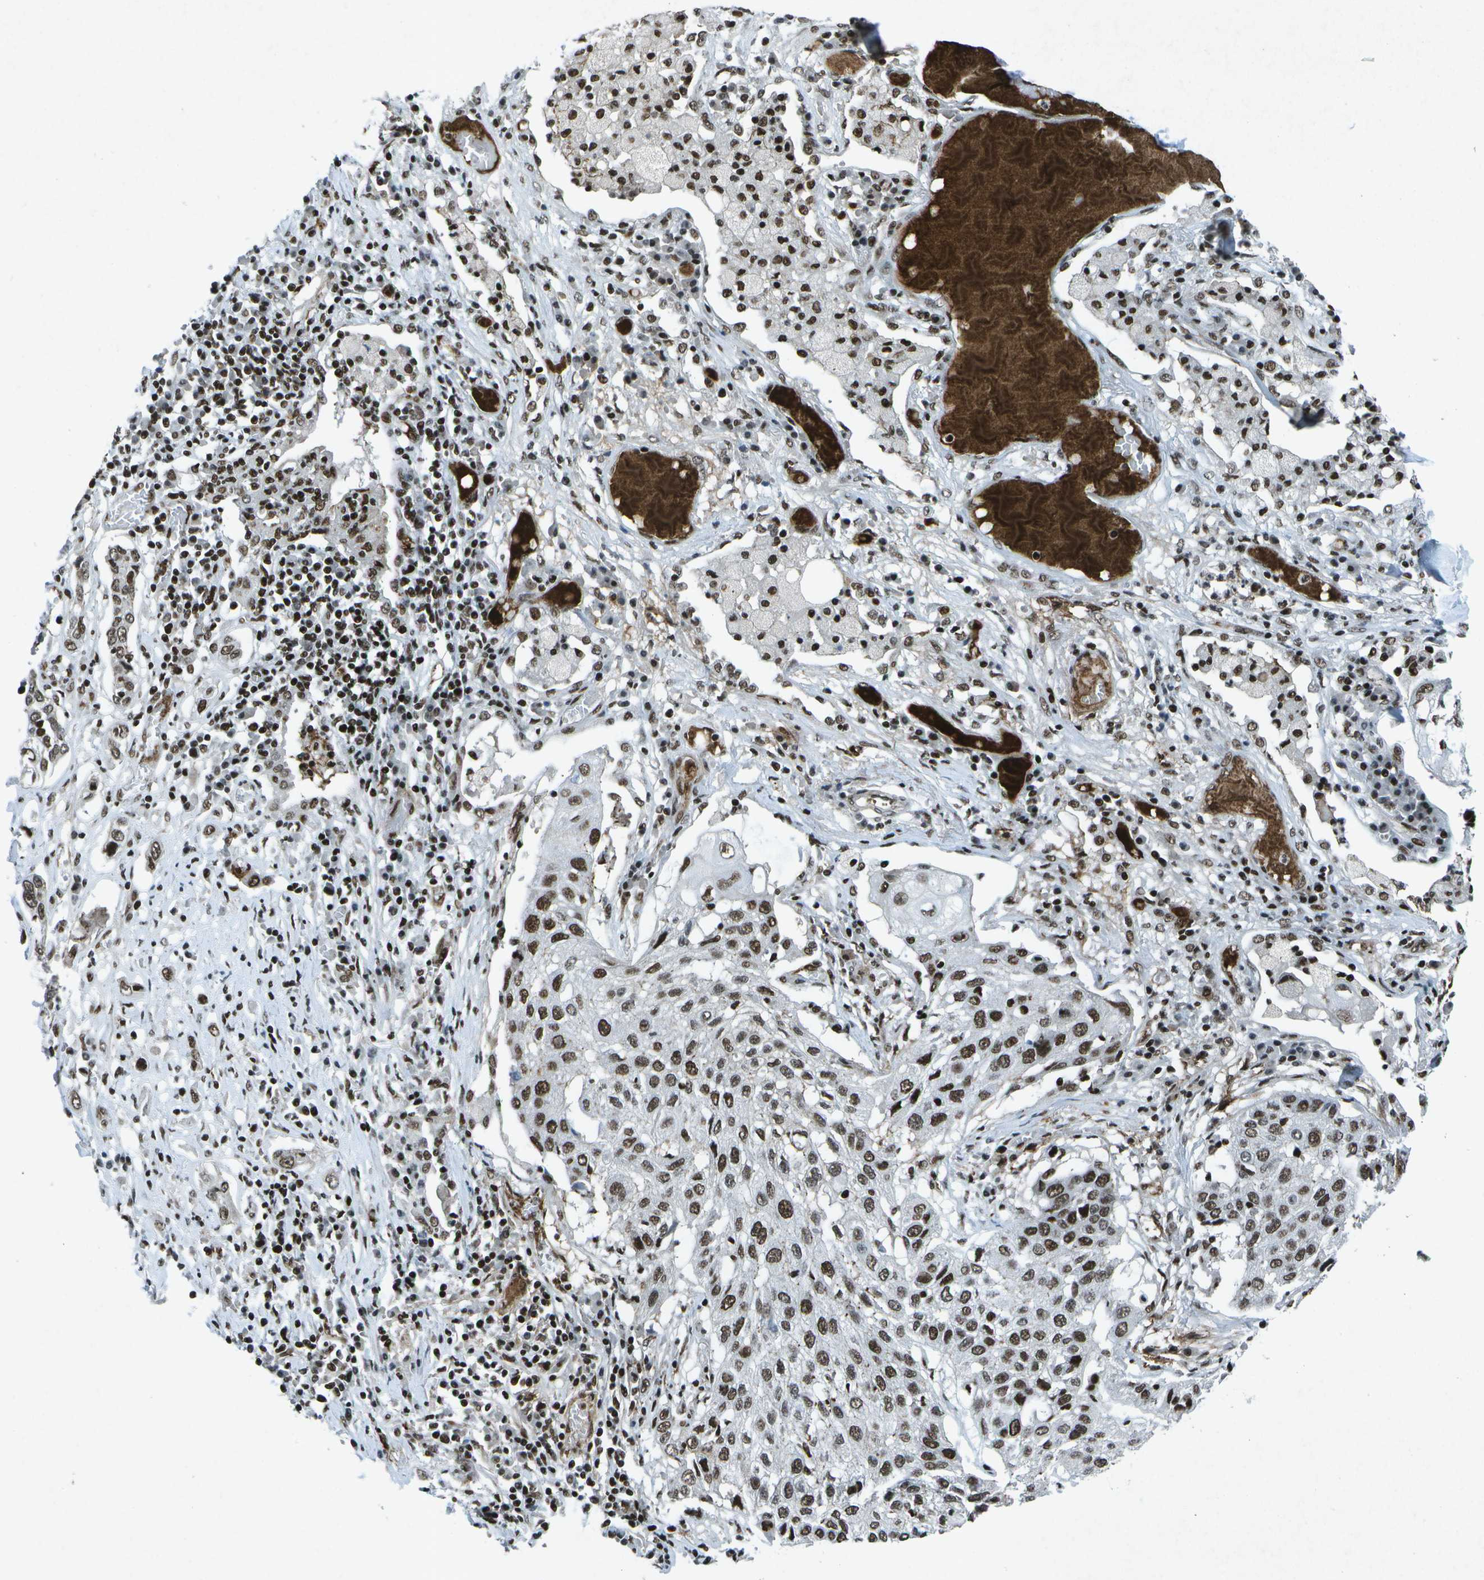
{"staining": {"intensity": "moderate", "quantity": ">75%", "location": "nuclear"}, "tissue": "lung cancer", "cell_type": "Tumor cells", "image_type": "cancer", "snomed": [{"axis": "morphology", "description": "Squamous cell carcinoma, NOS"}, {"axis": "topography", "description": "Lung"}], "caption": "The immunohistochemical stain highlights moderate nuclear expression in tumor cells of lung cancer tissue.", "gene": "MTA2", "patient": {"sex": "male", "age": 71}}